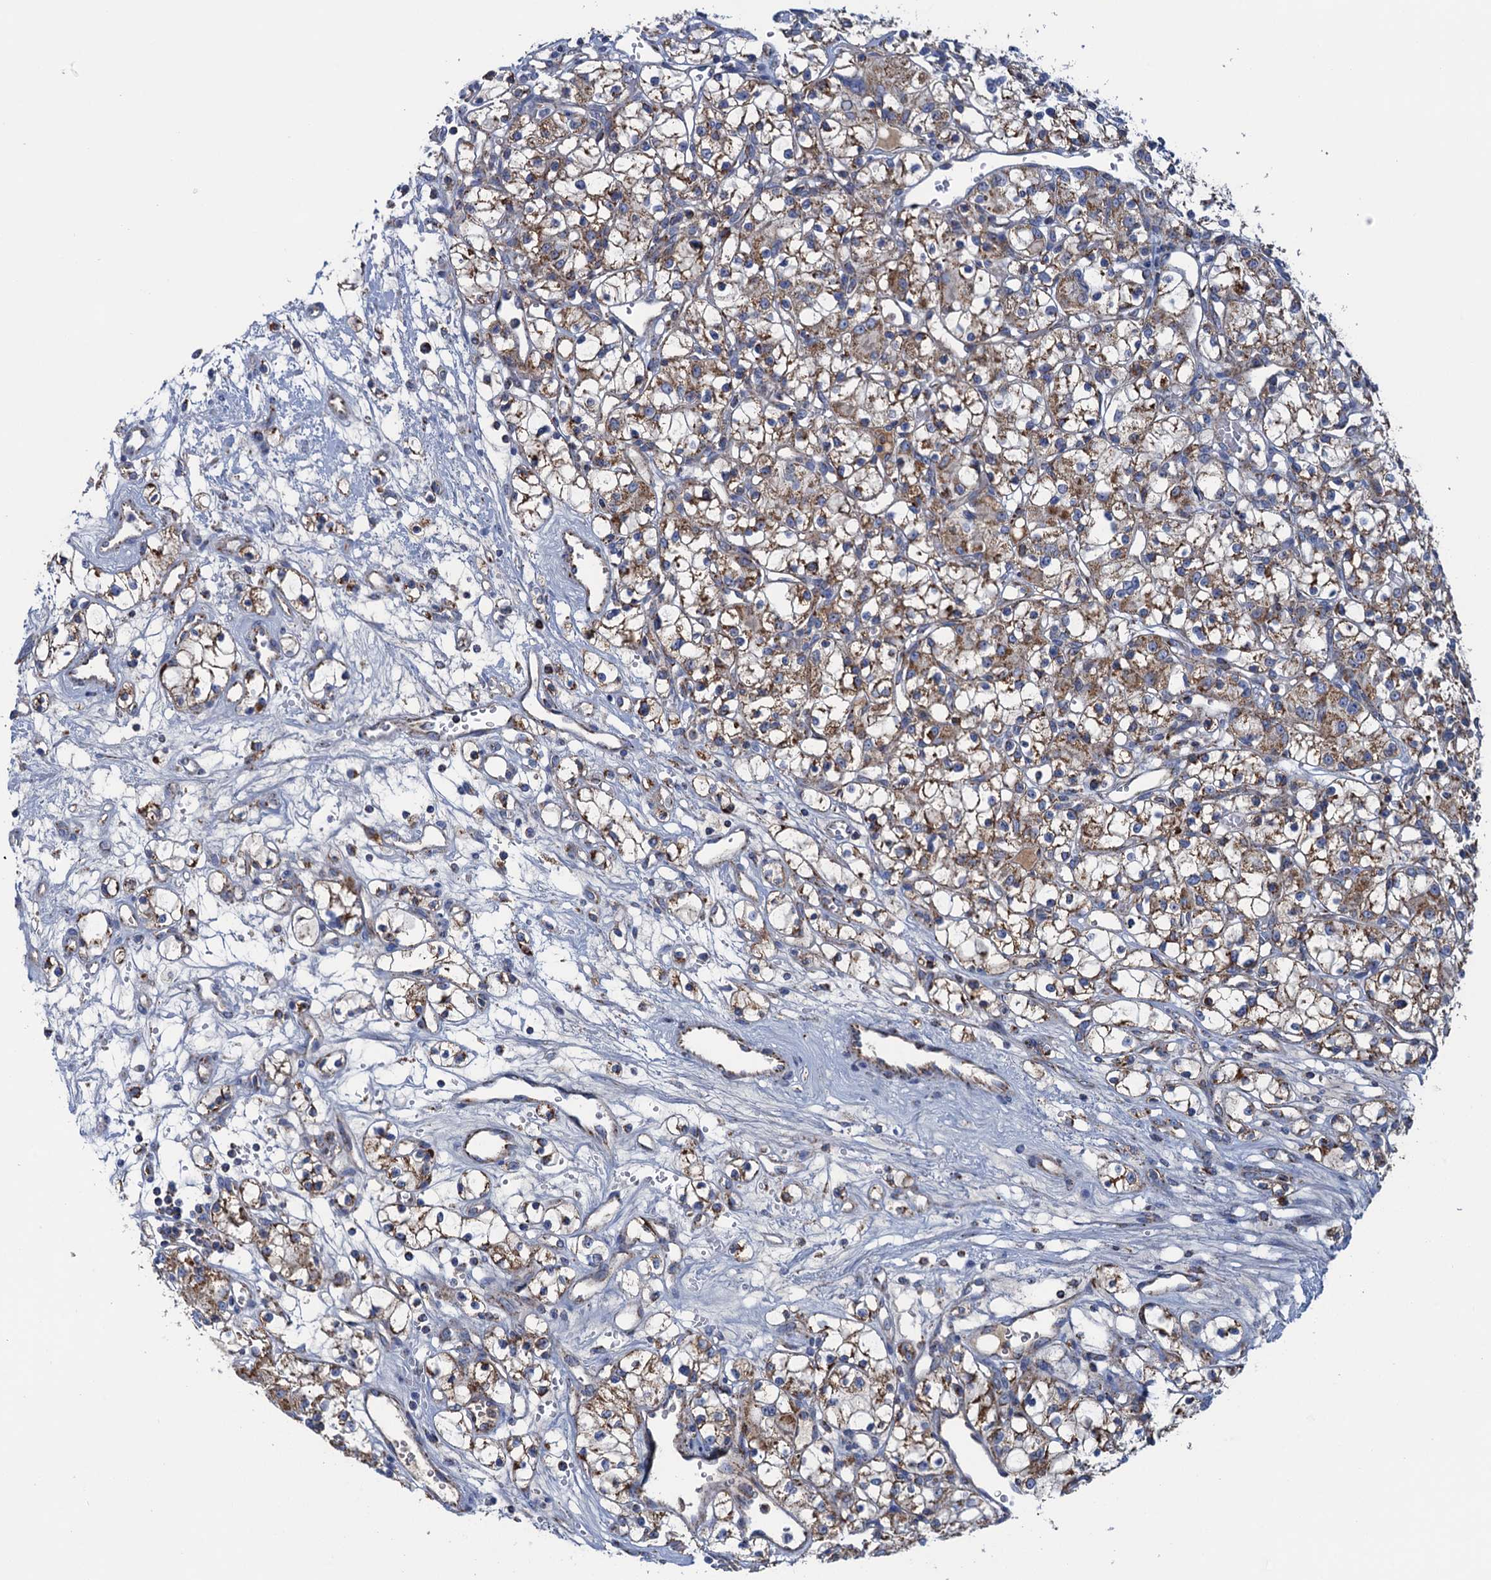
{"staining": {"intensity": "moderate", "quantity": "25%-75%", "location": "cytoplasmic/membranous"}, "tissue": "renal cancer", "cell_type": "Tumor cells", "image_type": "cancer", "snomed": [{"axis": "morphology", "description": "Adenocarcinoma, NOS"}, {"axis": "topography", "description": "Kidney"}], "caption": "Immunohistochemistry image of neoplastic tissue: renal cancer stained using immunohistochemistry exhibits medium levels of moderate protein expression localized specifically in the cytoplasmic/membranous of tumor cells, appearing as a cytoplasmic/membranous brown color.", "gene": "GTPBP3", "patient": {"sex": "female", "age": 59}}